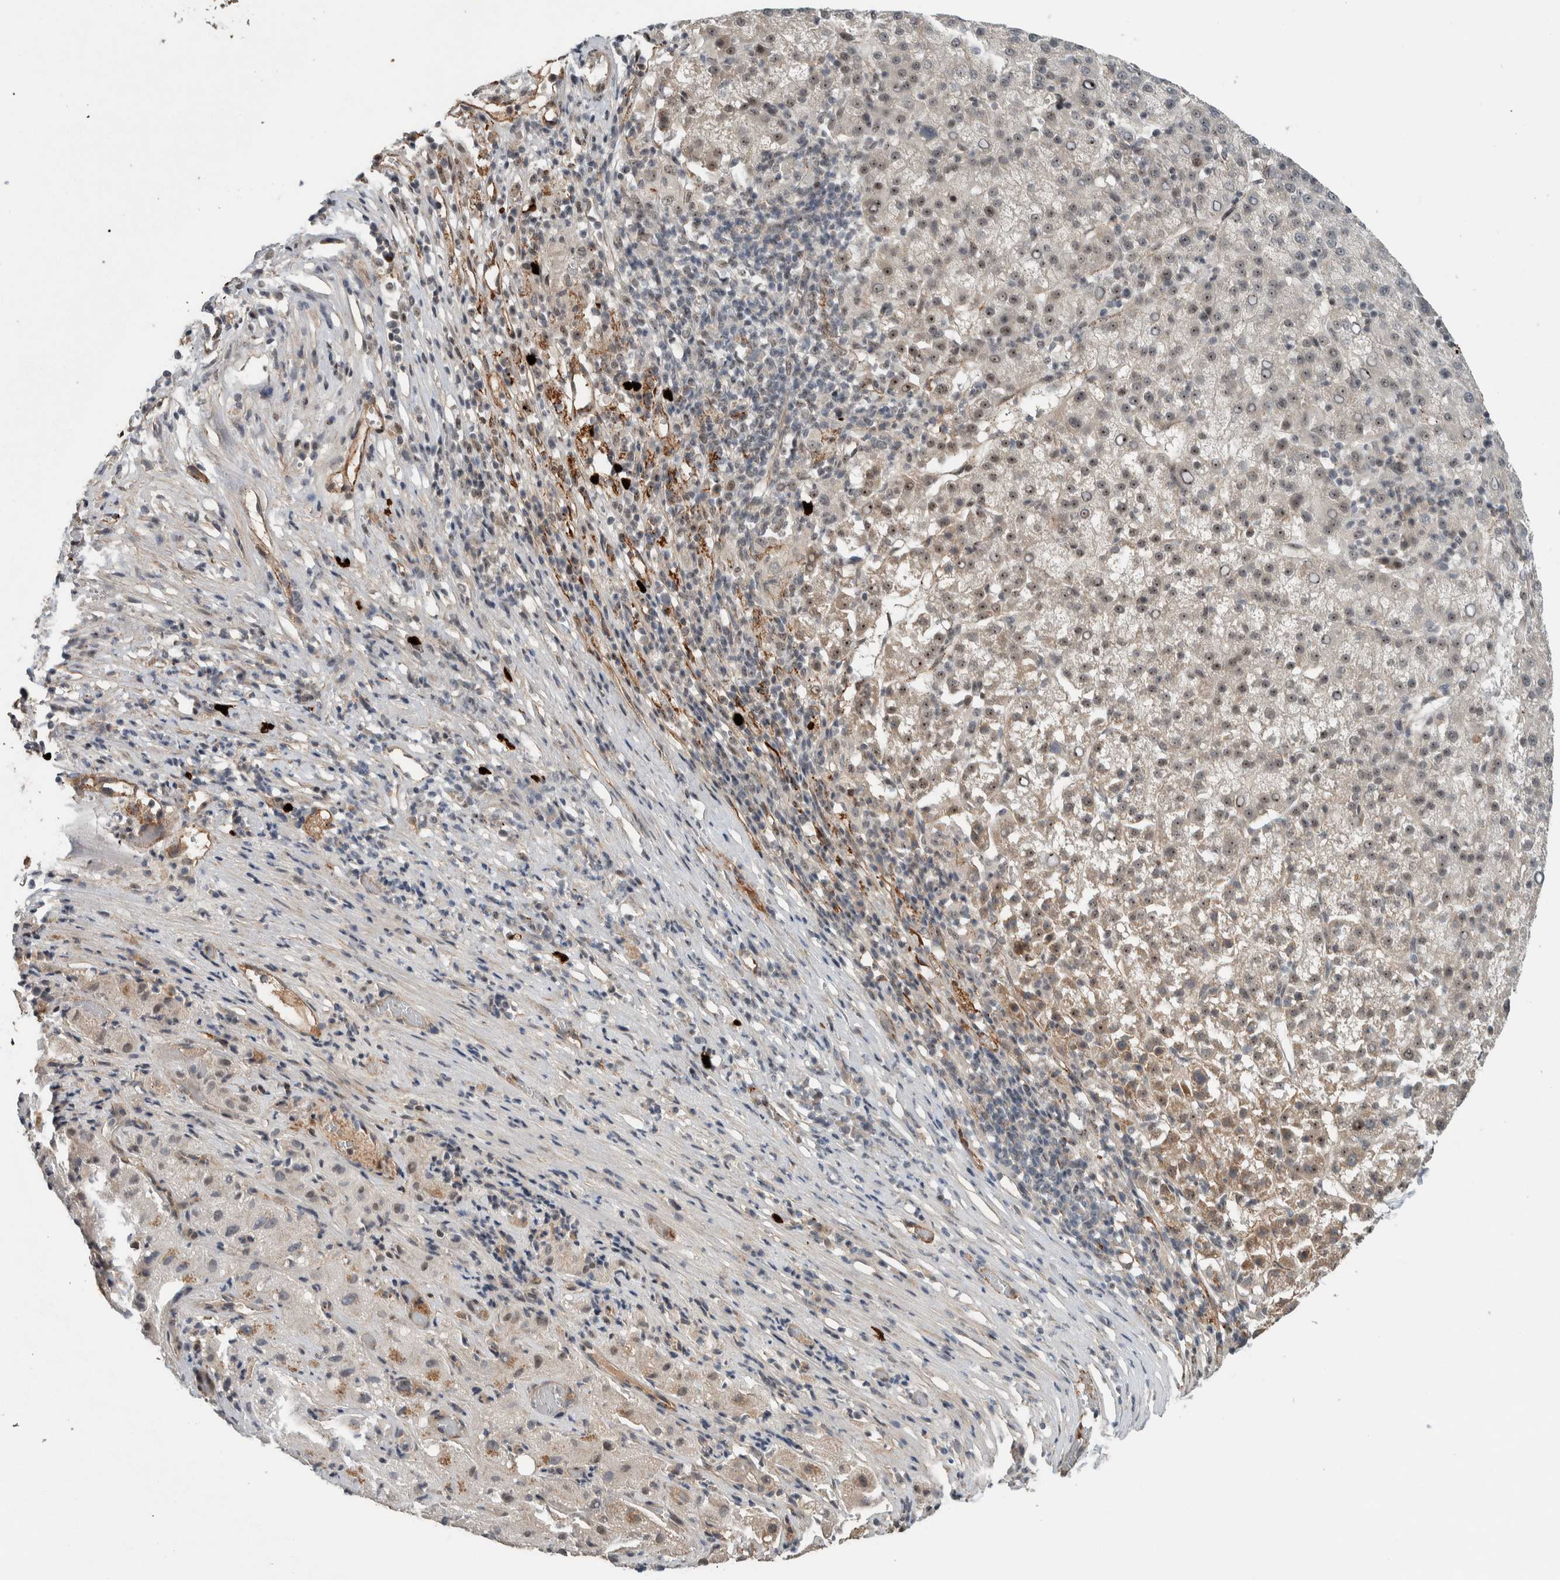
{"staining": {"intensity": "moderate", "quantity": ">75%", "location": "nuclear"}, "tissue": "liver cancer", "cell_type": "Tumor cells", "image_type": "cancer", "snomed": [{"axis": "morphology", "description": "Carcinoma, Hepatocellular, NOS"}, {"axis": "topography", "description": "Liver"}], "caption": "An image of human liver cancer stained for a protein demonstrates moderate nuclear brown staining in tumor cells.", "gene": "ZFP91", "patient": {"sex": "female", "age": 58}}